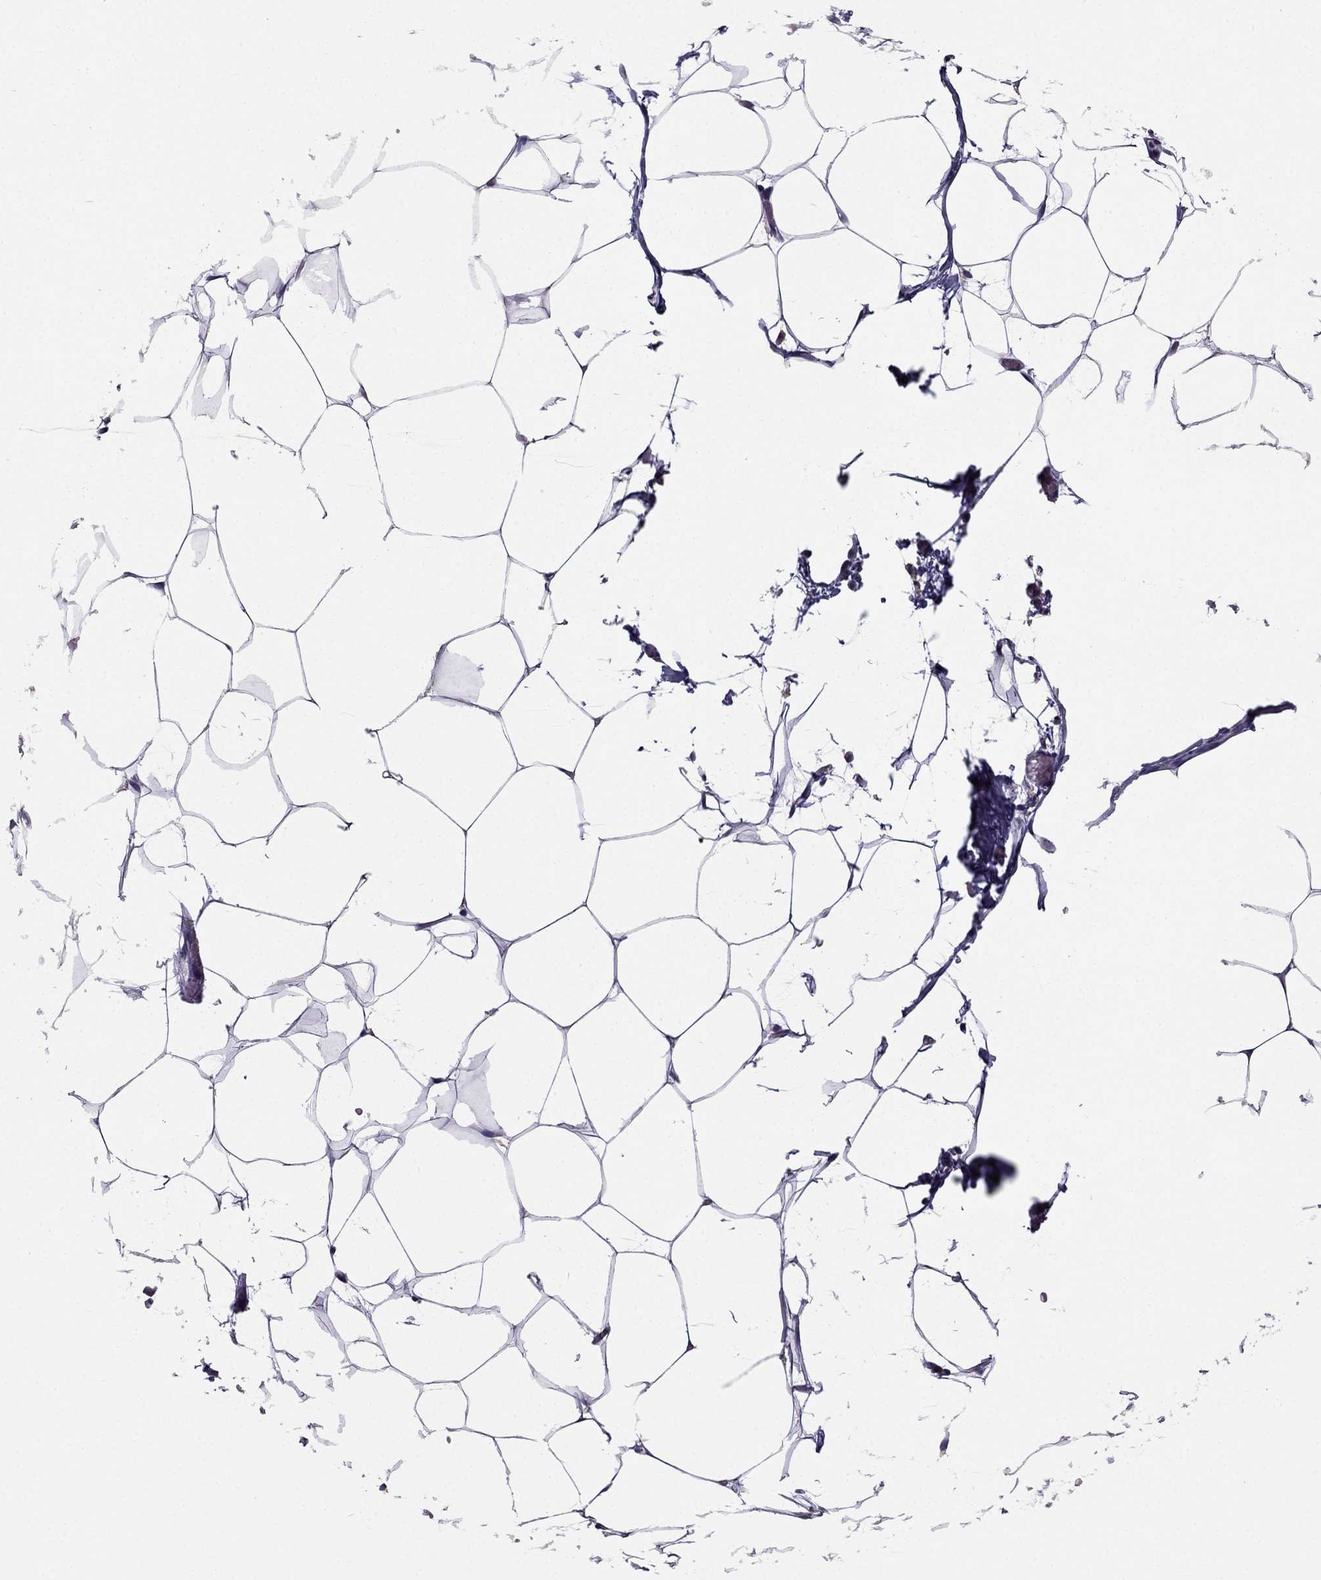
{"staining": {"intensity": "negative", "quantity": "none", "location": "none"}, "tissue": "adipose tissue", "cell_type": "Adipocytes", "image_type": "normal", "snomed": [{"axis": "morphology", "description": "Normal tissue, NOS"}, {"axis": "topography", "description": "Adipose tissue"}], "caption": "Immunohistochemistry (IHC) micrograph of normal adipose tissue stained for a protein (brown), which reveals no positivity in adipocytes.", "gene": "CDH9", "patient": {"sex": "male", "age": 57}}